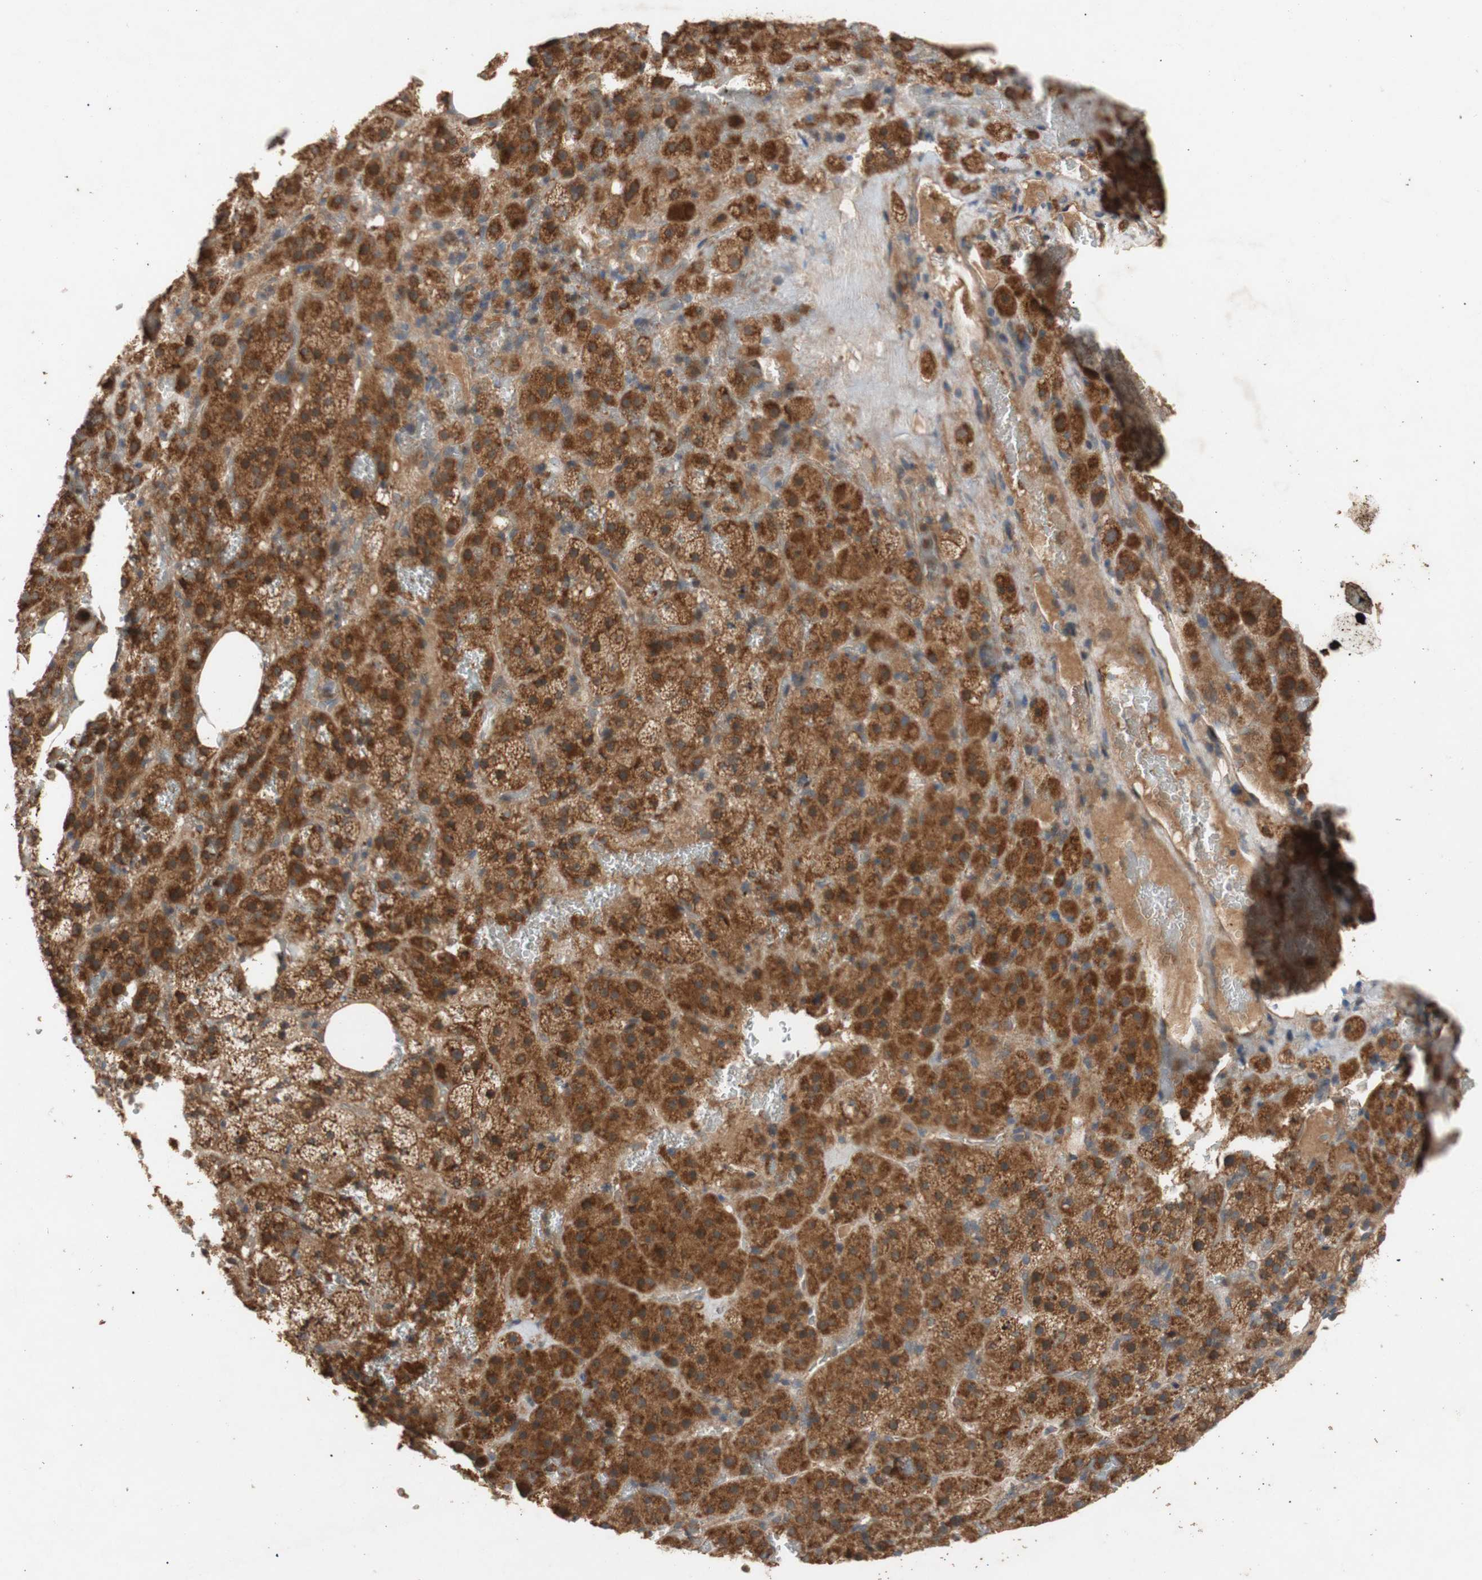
{"staining": {"intensity": "moderate", "quantity": ">75%", "location": "cytoplasmic/membranous,nuclear"}, "tissue": "adrenal gland", "cell_type": "Glandular cells", "image_type": "normal", "snomed": [{"axis": "morphology", "description": "Normal tissue, NOS"}, {"axis": "topography", "description": "Adrenal gland"}], "caption": "Immunohistochemical staining of normal human adrenal gland displays >75% levels of moderate cytoplasmic/membranous,nuclear protein positivity in approximately >75% of glandular cells. Immunohistochemistry stains the protein in brown and the nuclei are stained blue.", "gene": "PKN1", "patient": {"sex": "female", "age": 59}}